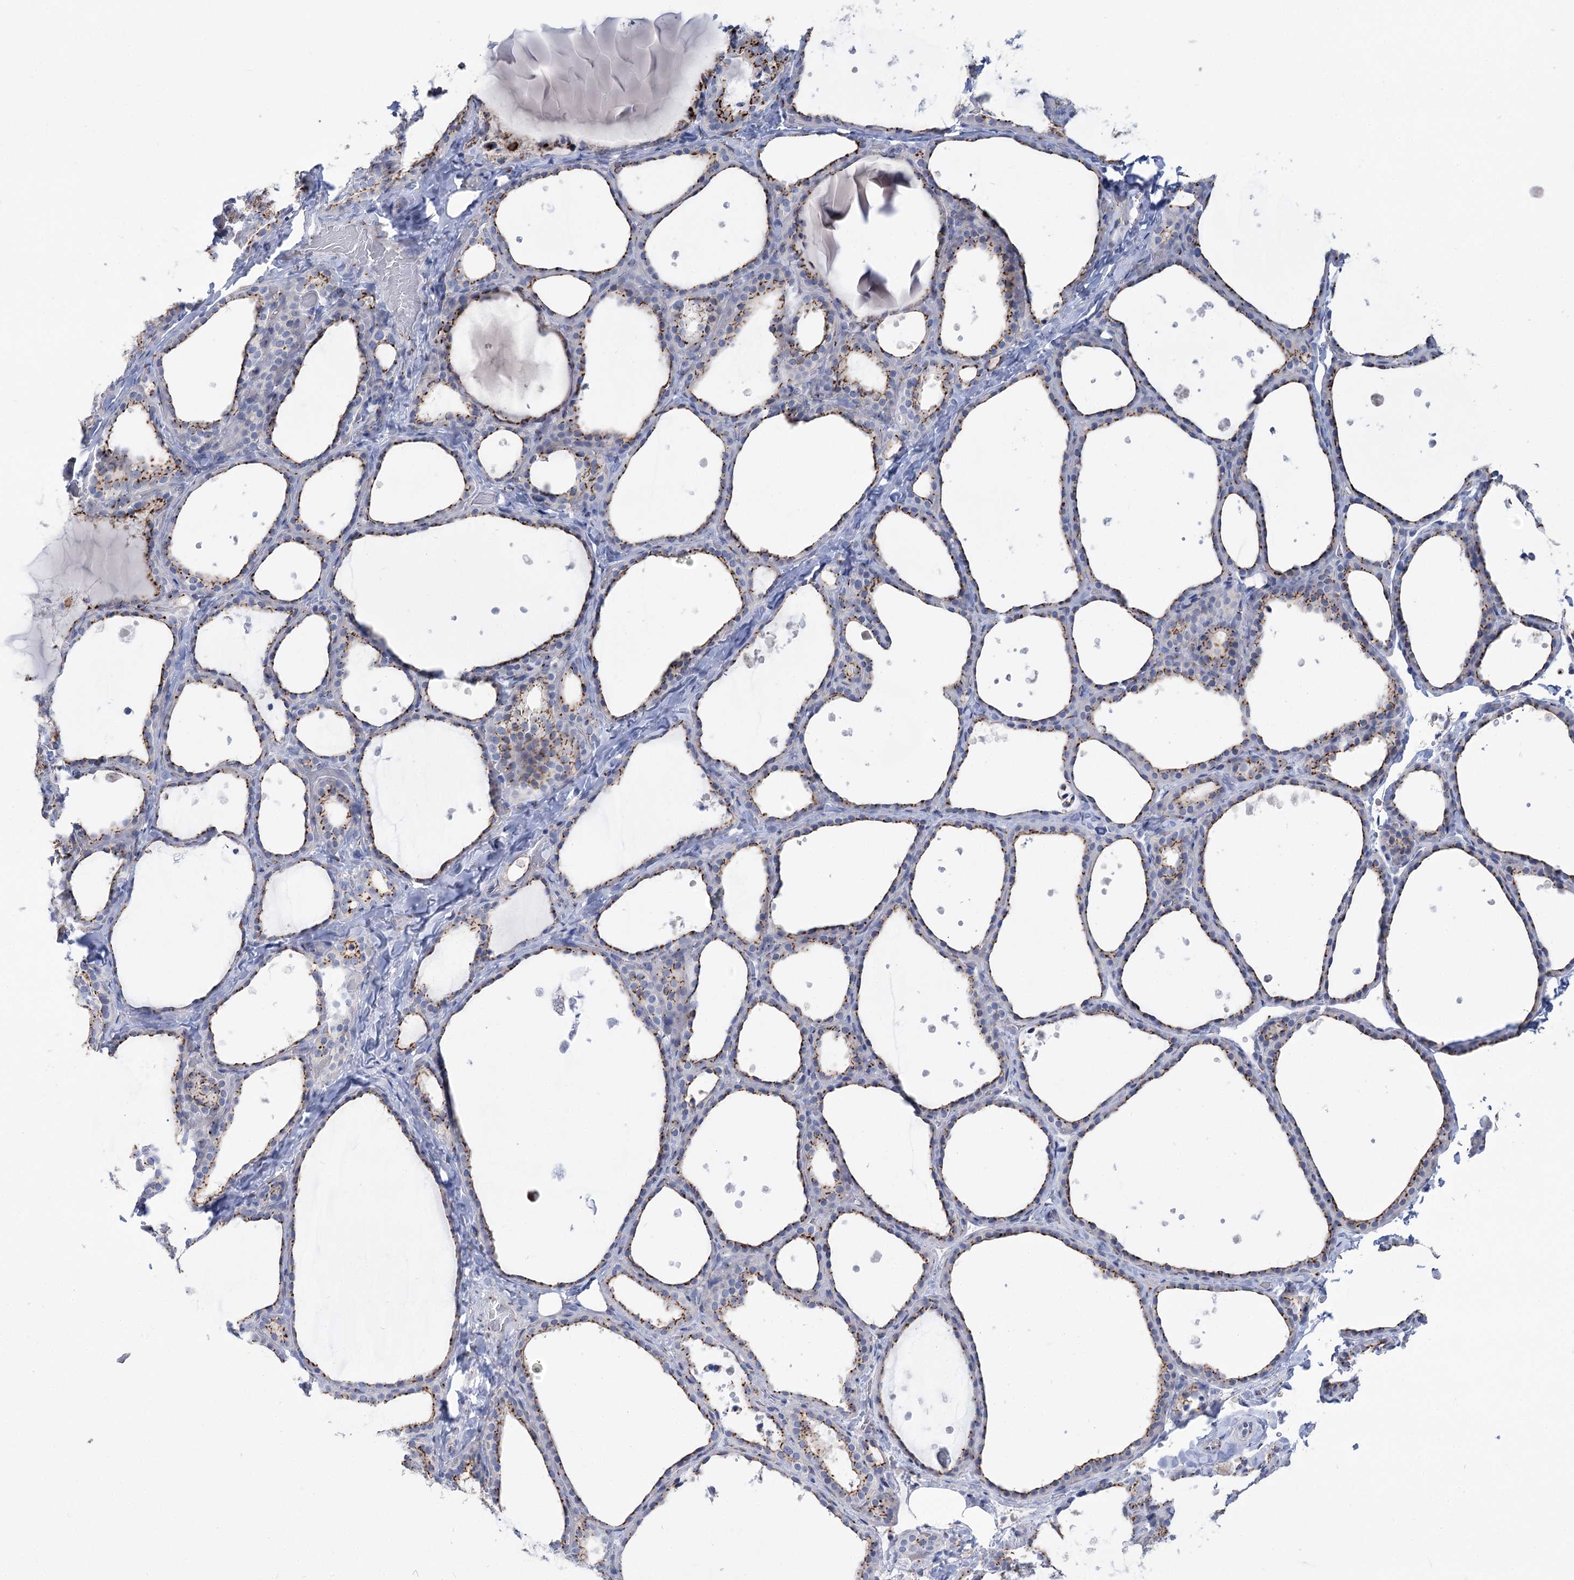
{"staining": {"intensity": "moderate", "quantity": ">75%", "location": "cytoplasmic/membranous"}, "tissue": "thyroid gland", "cell_type": "Glandular cells", "image_type": "normal", "snomed": [{"axis": "morphology", "description": "Normal tissue, NOS"}, {"axis": "topography", "description": "Thyroid gland"}], "caption": "High-magnification brightfield microscopy of benign thyroid gland stained with DAB (brown) and counterstained with hematoxylin (blue). glandular cells exhibit moderate cytoplasmic/membranous positivity is seen in approximately>75% of cells. (brown staining indicates protein expression, while blue staining denotes nuclei).", "gene": "TMEM165", "patient": {"sex": "female", "age": 44}}